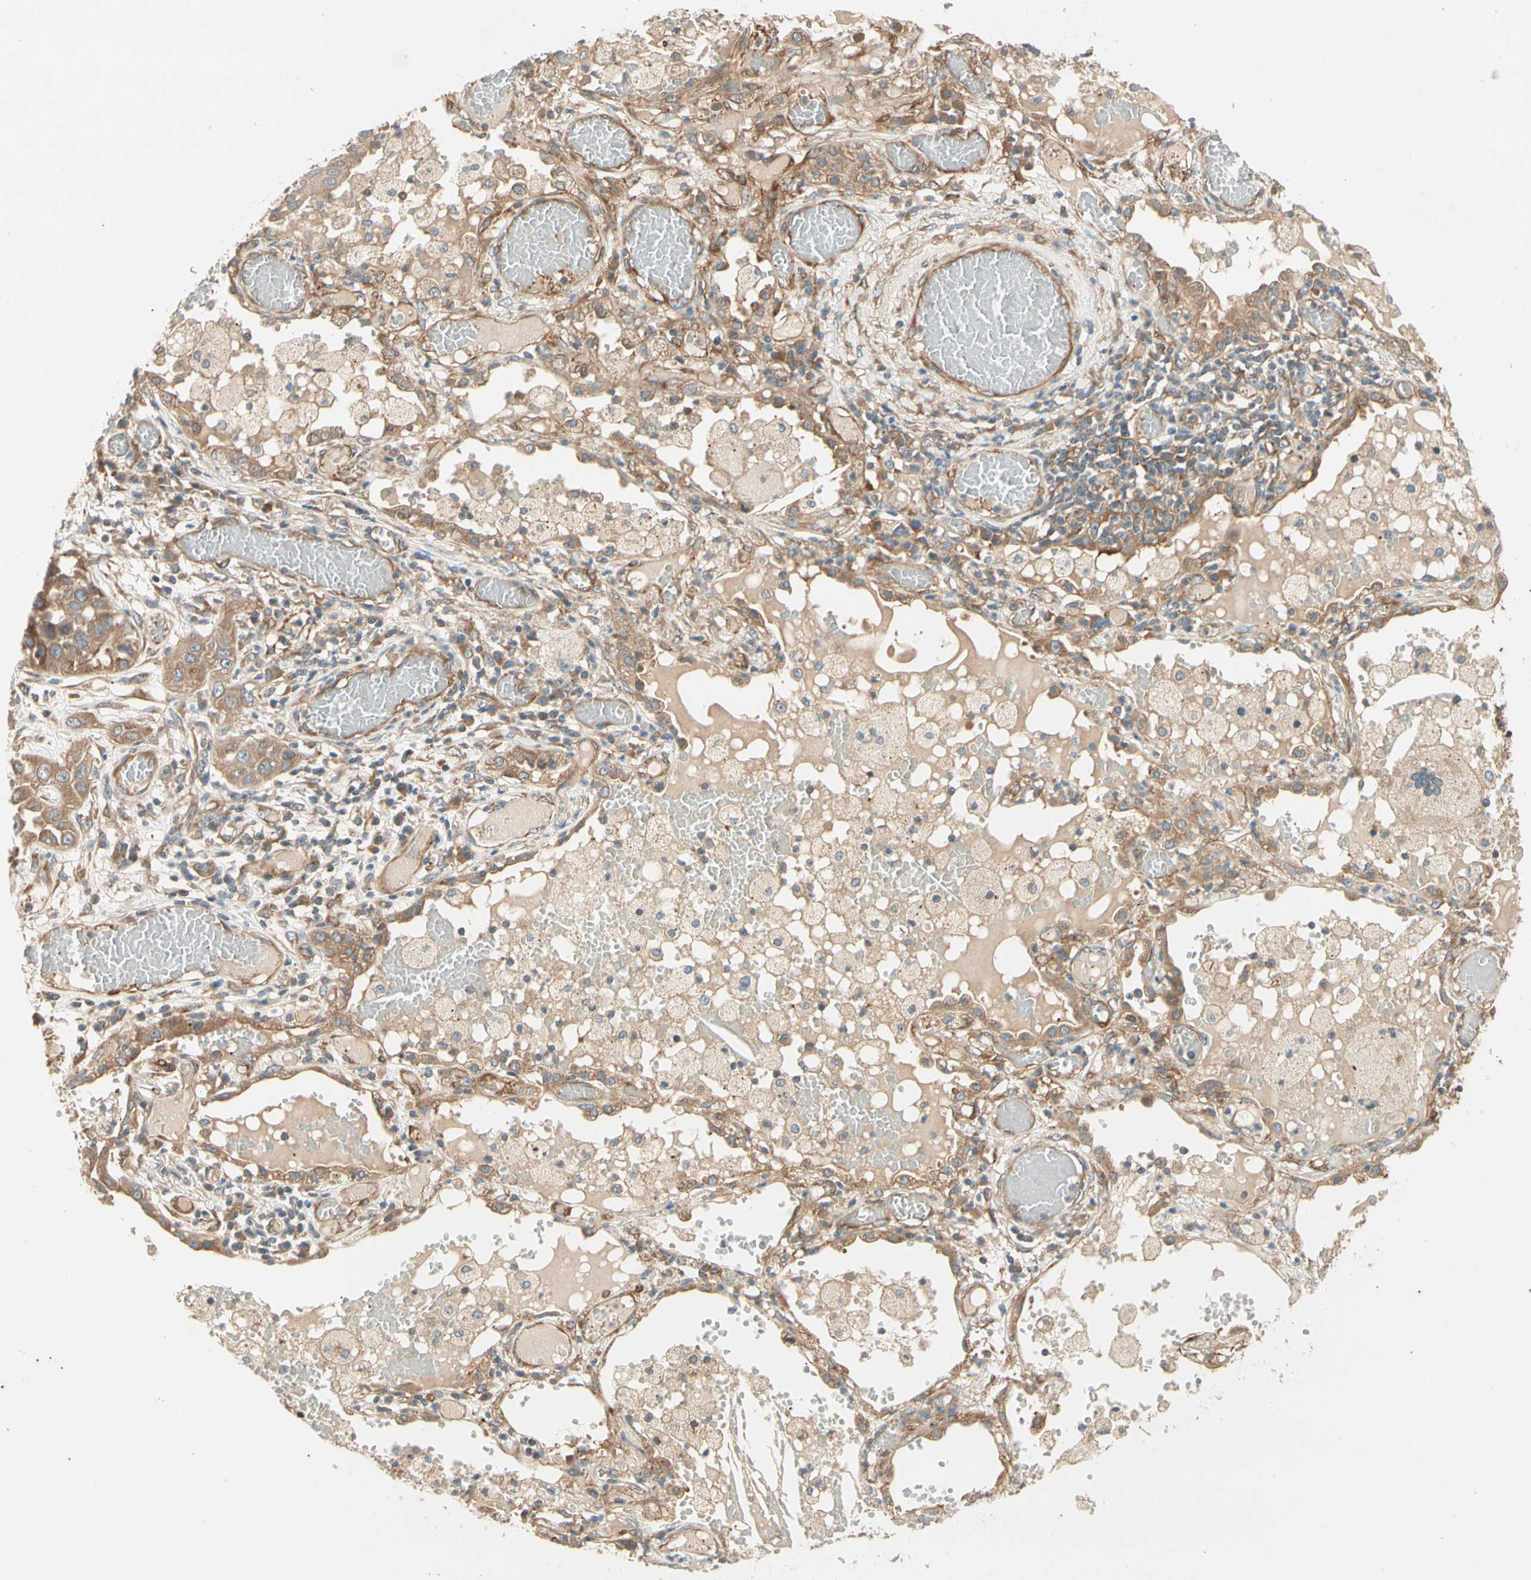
{"staining": {"intensity": "moderate", "quantity": ">75%", "location": "cytoplasmic/membranous"}, "tissue": "lung cancer", "cell_type": "Tumor cells", "image_type": "cancer", "snomed": [{"axis": "morphology", "description": "Squamous cell carcinoma, NOS"}, {"axis": "topography", "description": "Lung"}], "caption": "The immunohistochemical stain shows moderate cytoplasmic/membranous staining in tumor cells of lung cancer tissue.", "gene": "ROCK2", "patient": {"sex": "male", "age": 71}}